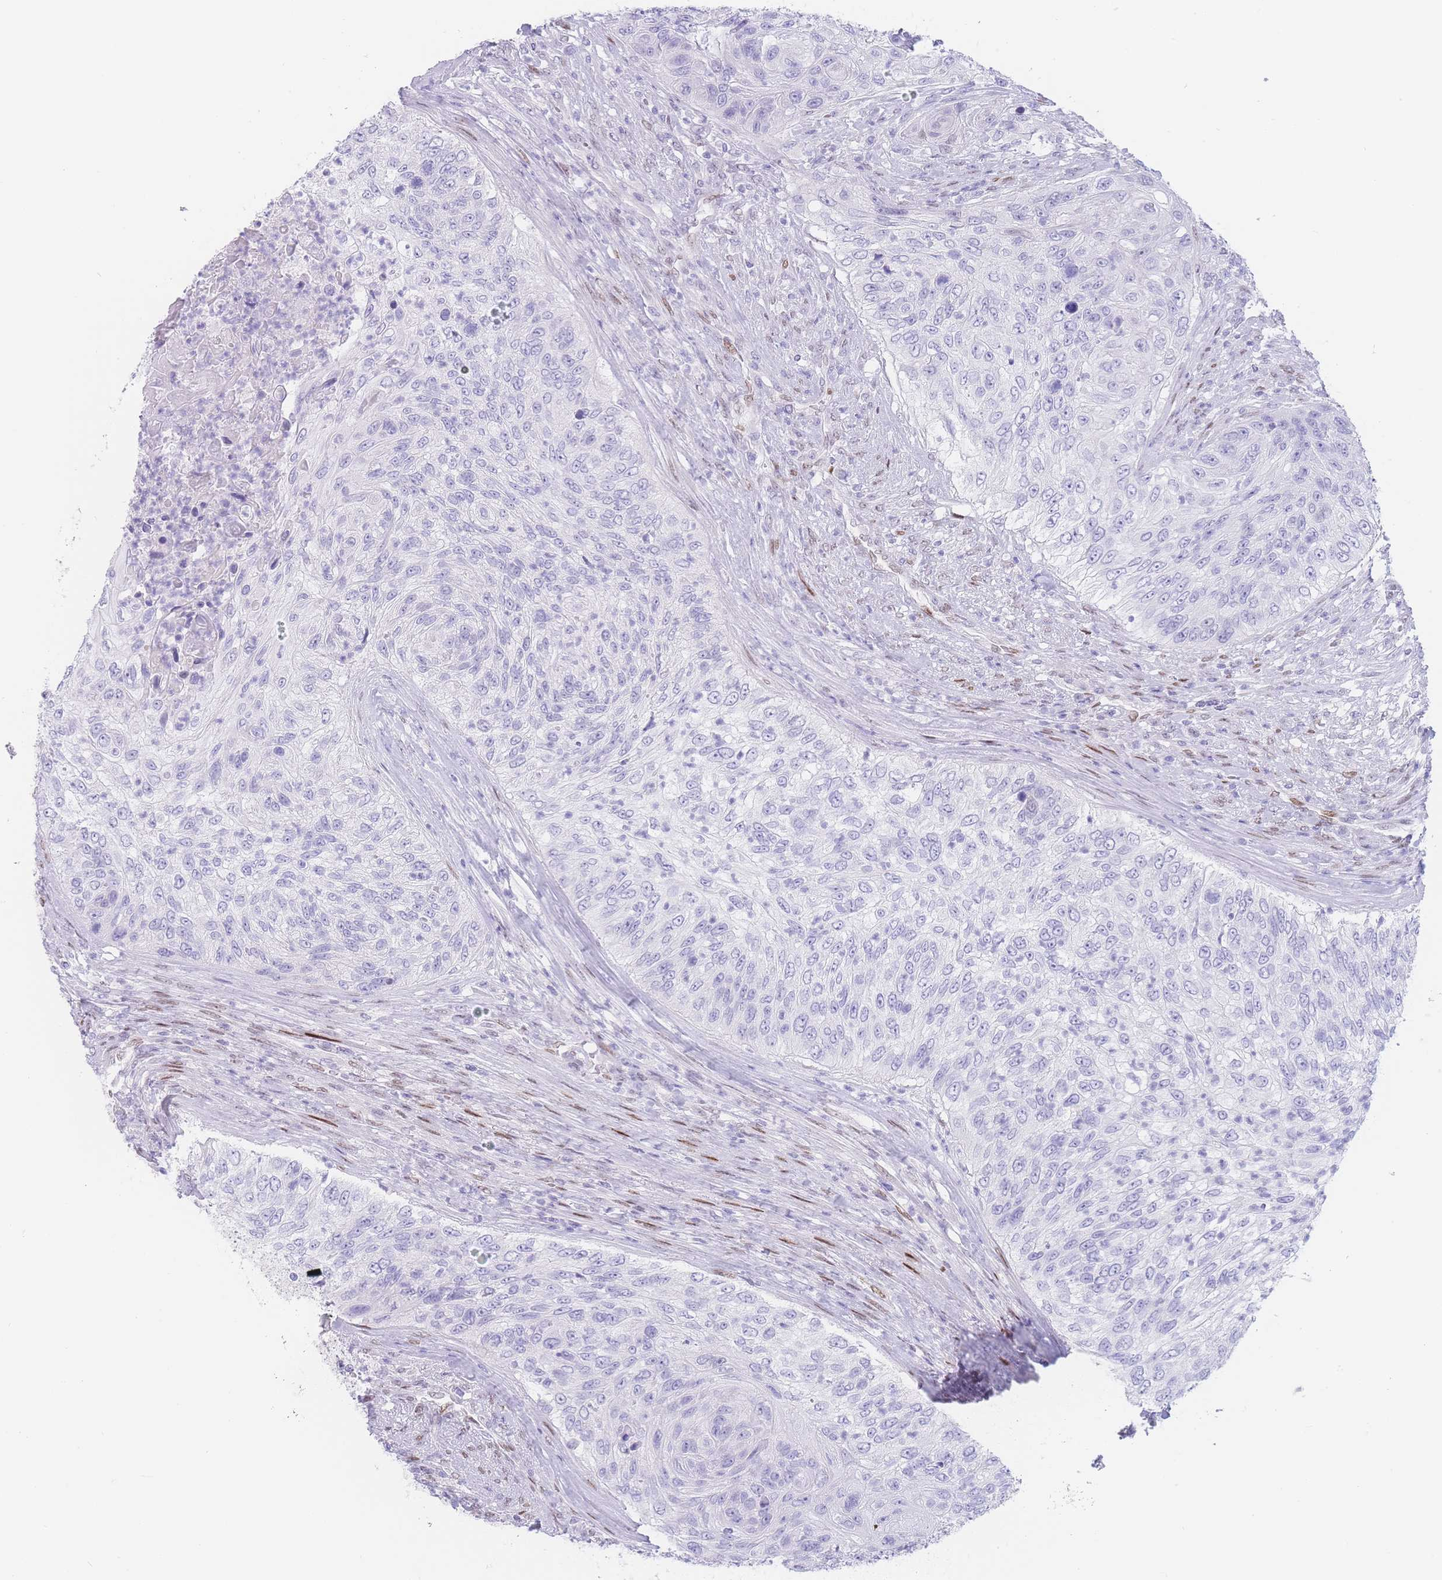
{"staining": {"intensity": "negative", "quantity": "none", "location": "none"}, "tissue": "urothelial cancer", "cell_type": "Tumor cells", "image_type": "cancer", "snomed": [{"axis": "morphology", "description": "Urothelial carcinoma, High grade"}, {"axis": "topography", "description": "Urinary bladder"}], "caption": "DAB (3,3'-diaminobenzidine) immunohistochemical staining of urothelial cancer reveals no significant positivity in tumor cells. Brightfield microscopy of immunohistochemistry (IHC) stained with DAB (3,3'-diaminobenzidine) (brown) and hematoxylin (blue), captured at high magnification.", "gene": "PSMB5", "patient": {"sex": "female", "age": 60}}